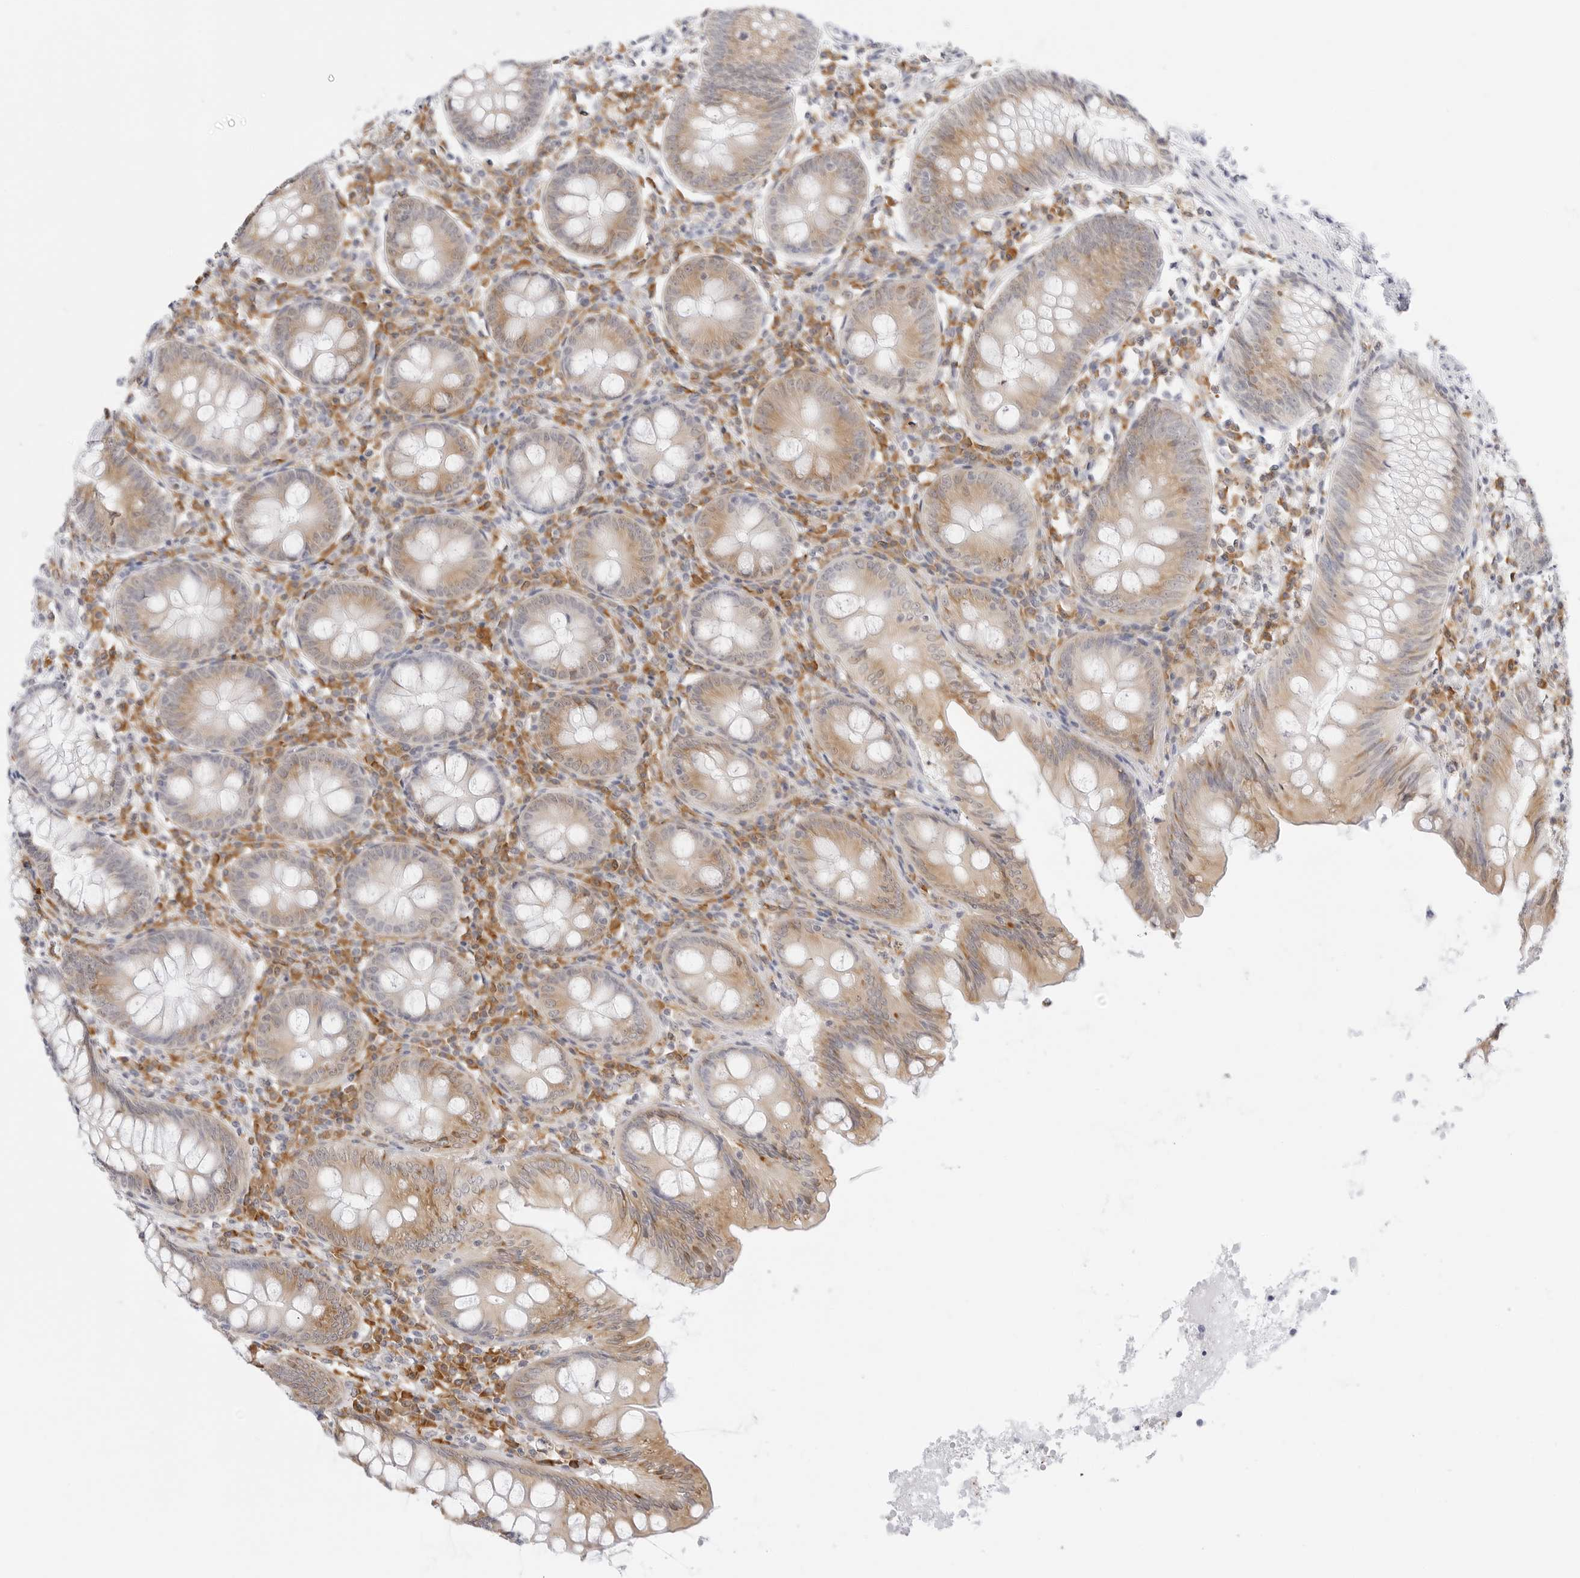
{"staining": {"intensity": "weak", "quantity": ">75%", "location": "cytoplasmic/membranous"}, "tissue": "appendix", "cell_type": "Glandular cells", "image_type": "normal", "snomed": [{"axis": "morphology", "description": "Normal tissue, NOS"}, {"axis": "topography", "description": "Appendix"}], "caption": "This is an image of immunohistochemistry staining of benign appendix, which shows weak staining in the cytoplasmic/membranous of glandular cells.", "gene": "THEM4", "patient": {"sex": "female", "age": 54}}